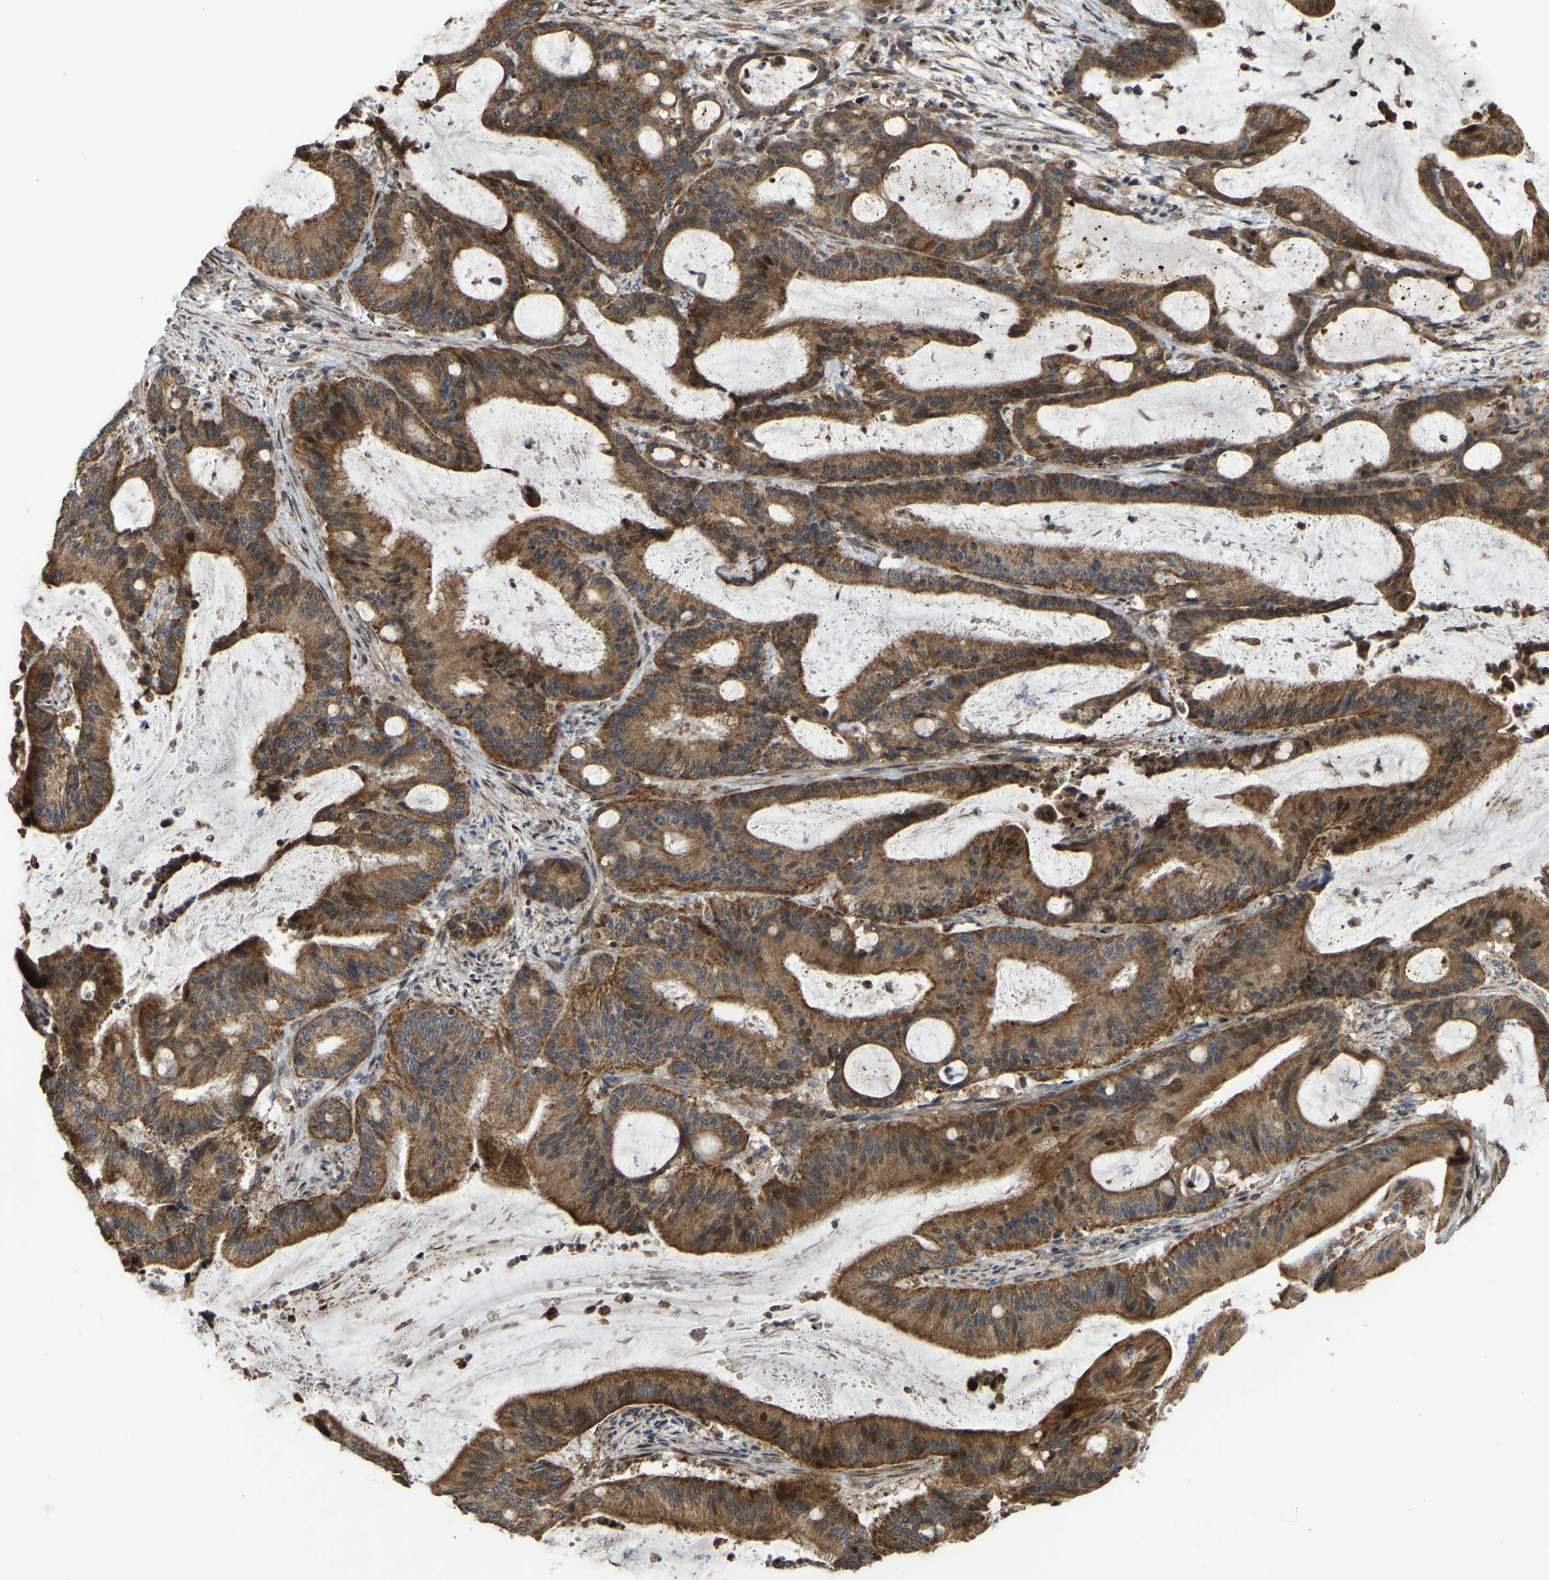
{"staining": {"intensity": "moderate", "quantity": ">75%", "location": "cytoplasmic/membranous,nuclear"}, "tissue": "liver cancer", "cell_type": "Tumor cells", "image_type": "cancer", "snomed": [{"axis": "morphology", "description": "Normal tissue, NOS"}, {"axis": "morphology", "description": "Cholangiocarcinoma"}, {"axis": "topography", "description": "Liver"}, {"axis": "topography", "description": "Peripheral nerve tissue"}], "caption": "Moderate cytoplasmic/membranous and nuclear staining is seen in approximately >75% of tumor cells in liver cancer (cholangiocarcinoma).", "gene": "C21orf91", "patient": {"sex": "female", "age": 73}}